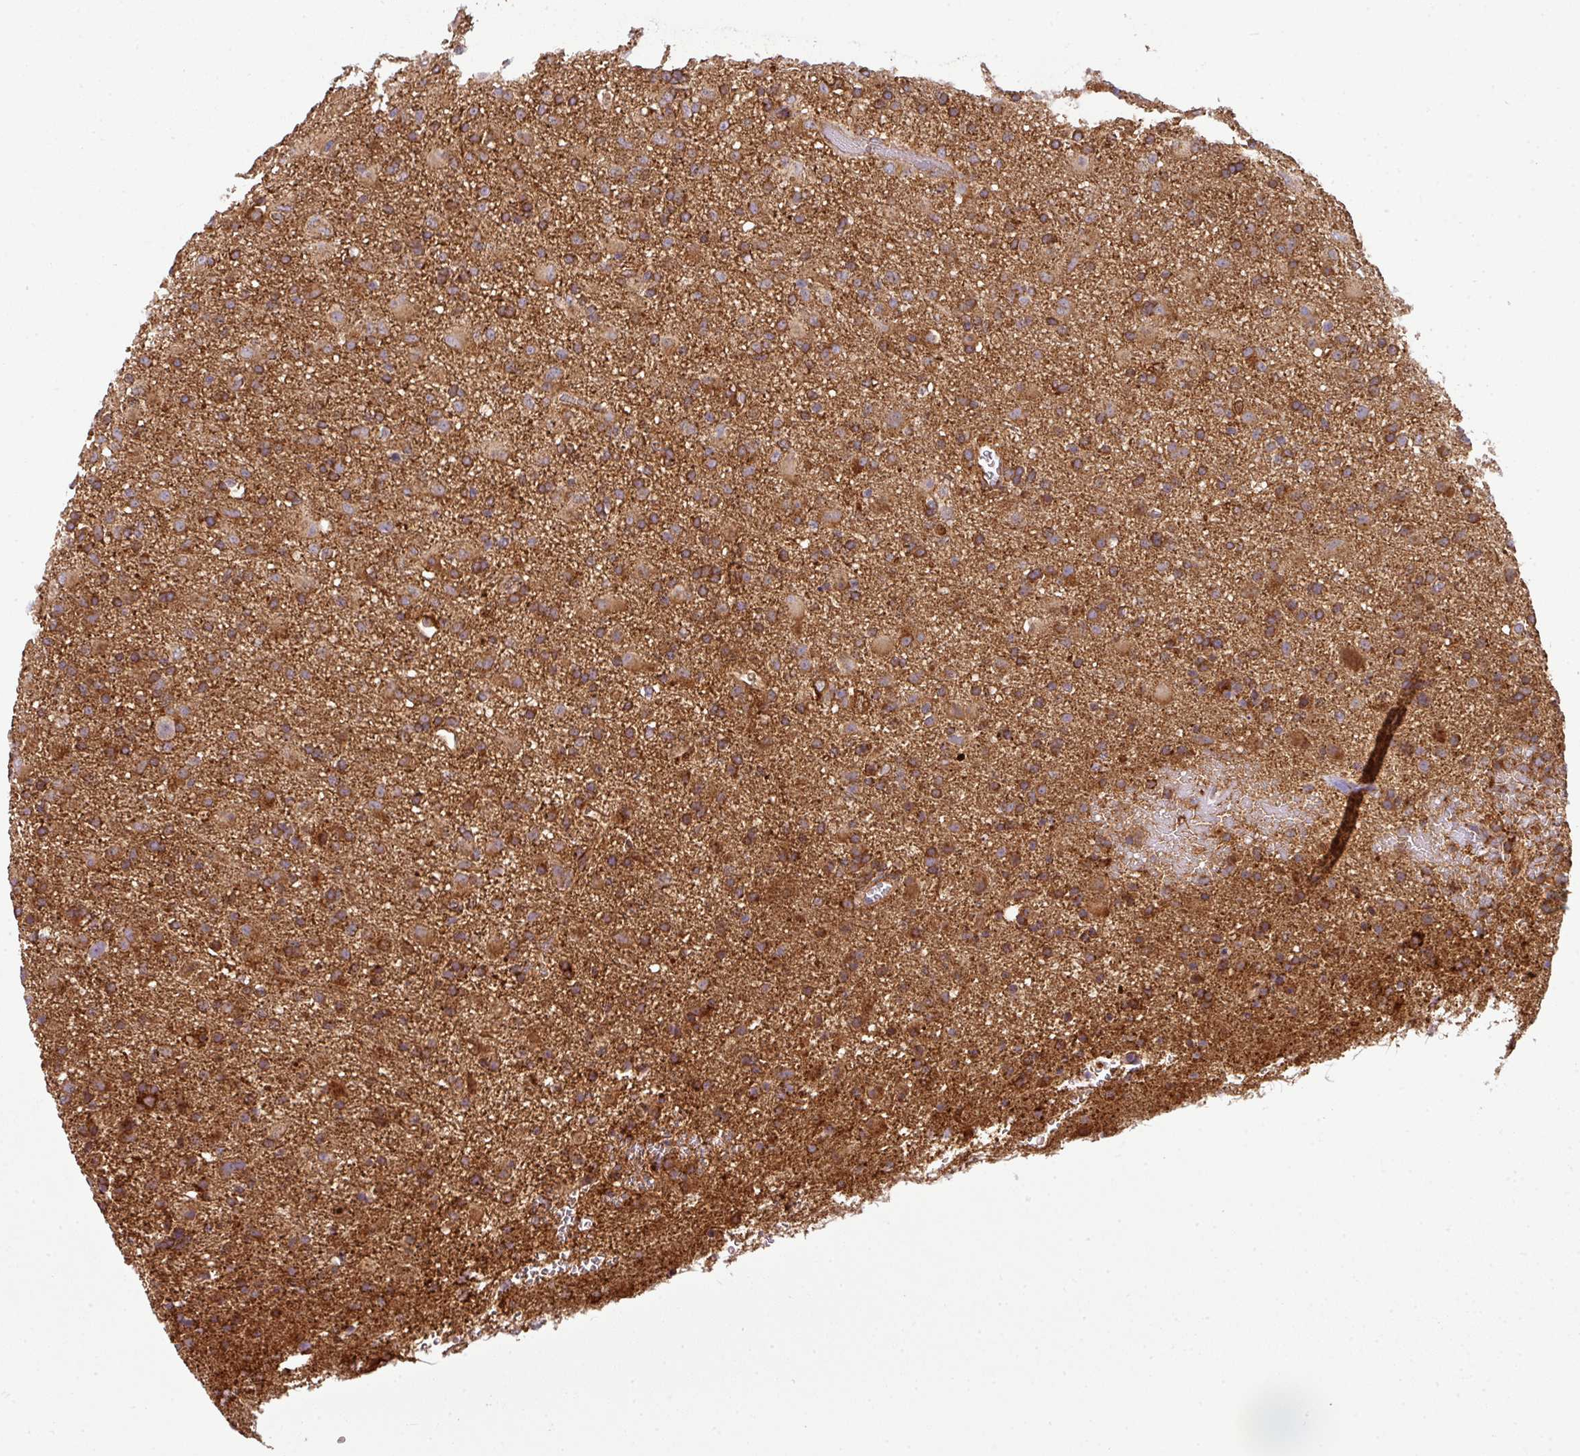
{"staining": {"intensity": "moderate", "quantity": ">75%", "location": "cytoplasmic/membranous"}, "tissue": "glioma", "cell_type": "Tumor cells", "image_type": "cancer", "snomed": [{"axis": "morphology", "description": "Glioma, malignant, Low grade"}, {"axis": "topography", "description": "Brain"}], "caption": "Brown immunohistochemical staining in low-grade glioma (malignant) reveals moderate cytoplasmic/membranous positivity in about >75% of tumor cells.", "gene": "PRELID3B", "patient": {"sex": "male", "age": 65}}